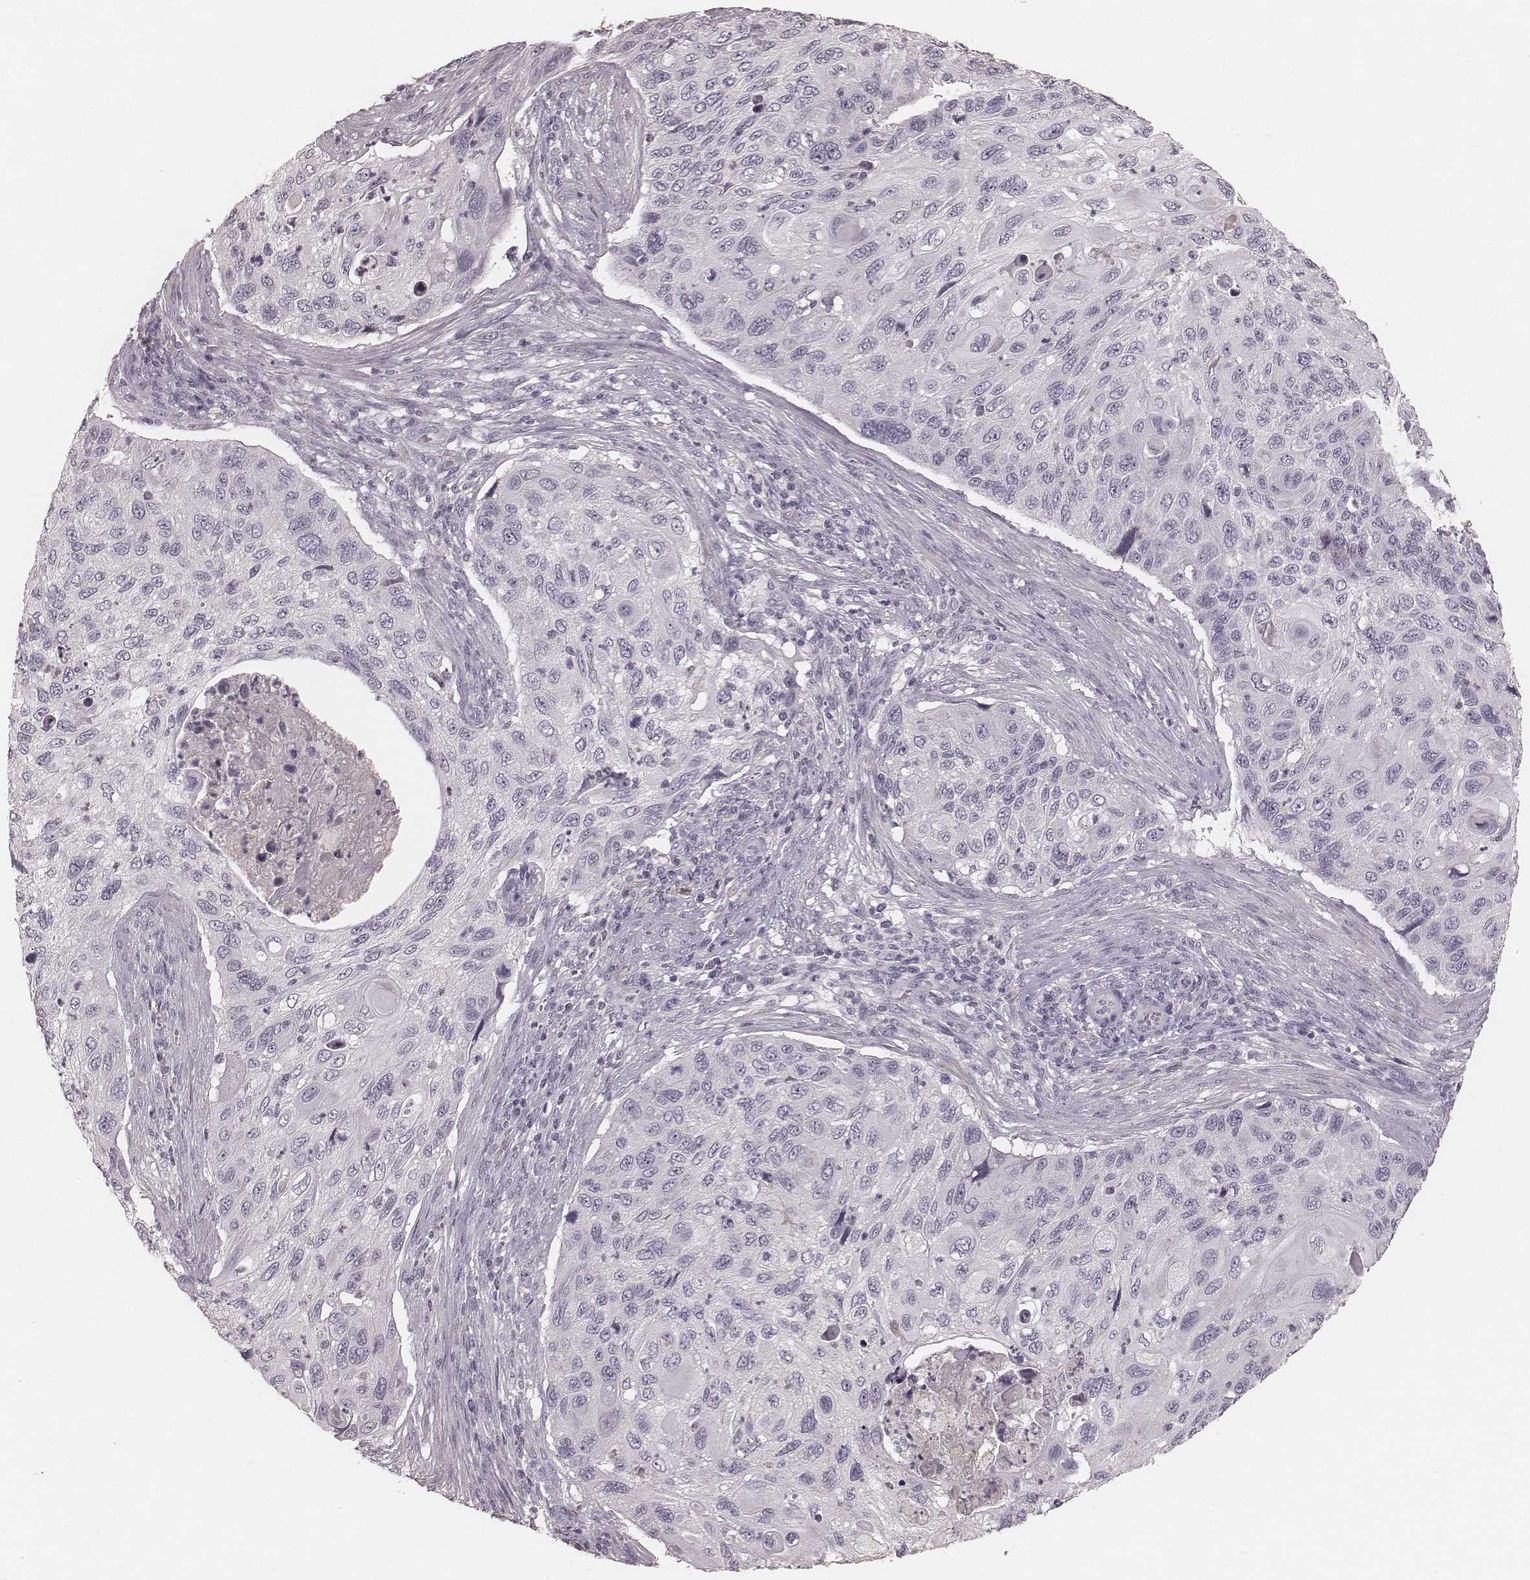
{"staining": {"intensity": "negative", "quantity": "none", "location": "none"}, "tissue": "cervical cancer", "cell_type": "Tumor cells", "image_type": "cancer", "snomed": [{"axis": "morphology", "description": "Squamous cell carcinoma, NOS"}, {"axis": "topography", "description": "Cervix"}], "caption": "Immunohistochemistry (IHC) of cervical cancer (squamous cell carcinoma) demonstrates no expression in tumor cells.", "gene": "SMIM24", "patient": {"sex": "female", "age": 70}}